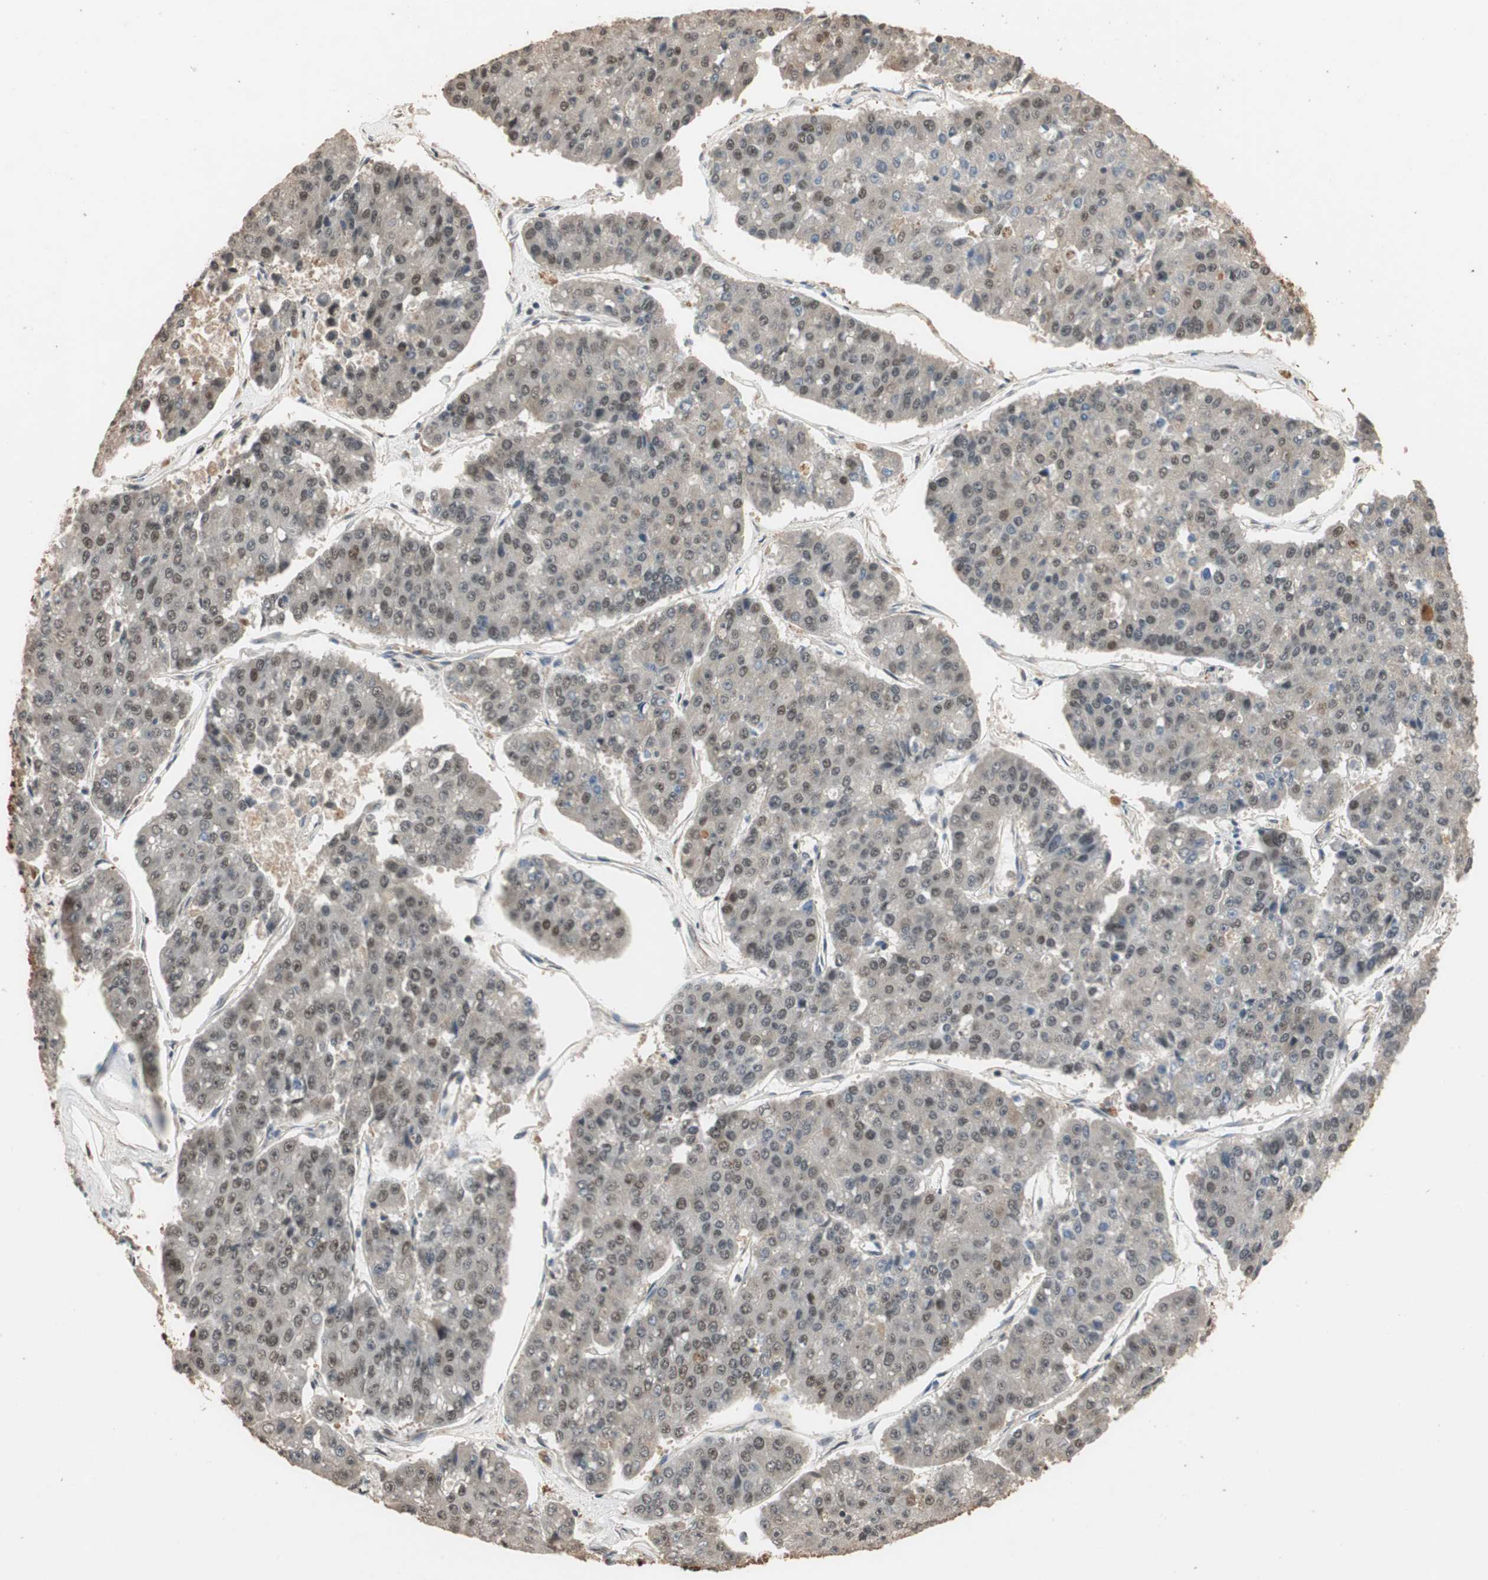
{"staining": {"intensity": "moderate", "quantity": "25%-75%", "location": "nuclear"}, "tissue": "pancreatic cancer", "cell_type": "Tumor cells", "image_type": "cancer", "snomed": [{"axis": "morphology", "description": "Adenocarcinoma, NOS"}, {"axis": "topography", "description": "Pancreas"}], "caption": "DAB immunohistochemical staining of human adenocarcinoma (pancreatic) reveals moderate nuclear protein staining in about 25%-75% of tumor cells.", "gene": "CDC5L", "patient": {"sex": "male", "age": 50}}